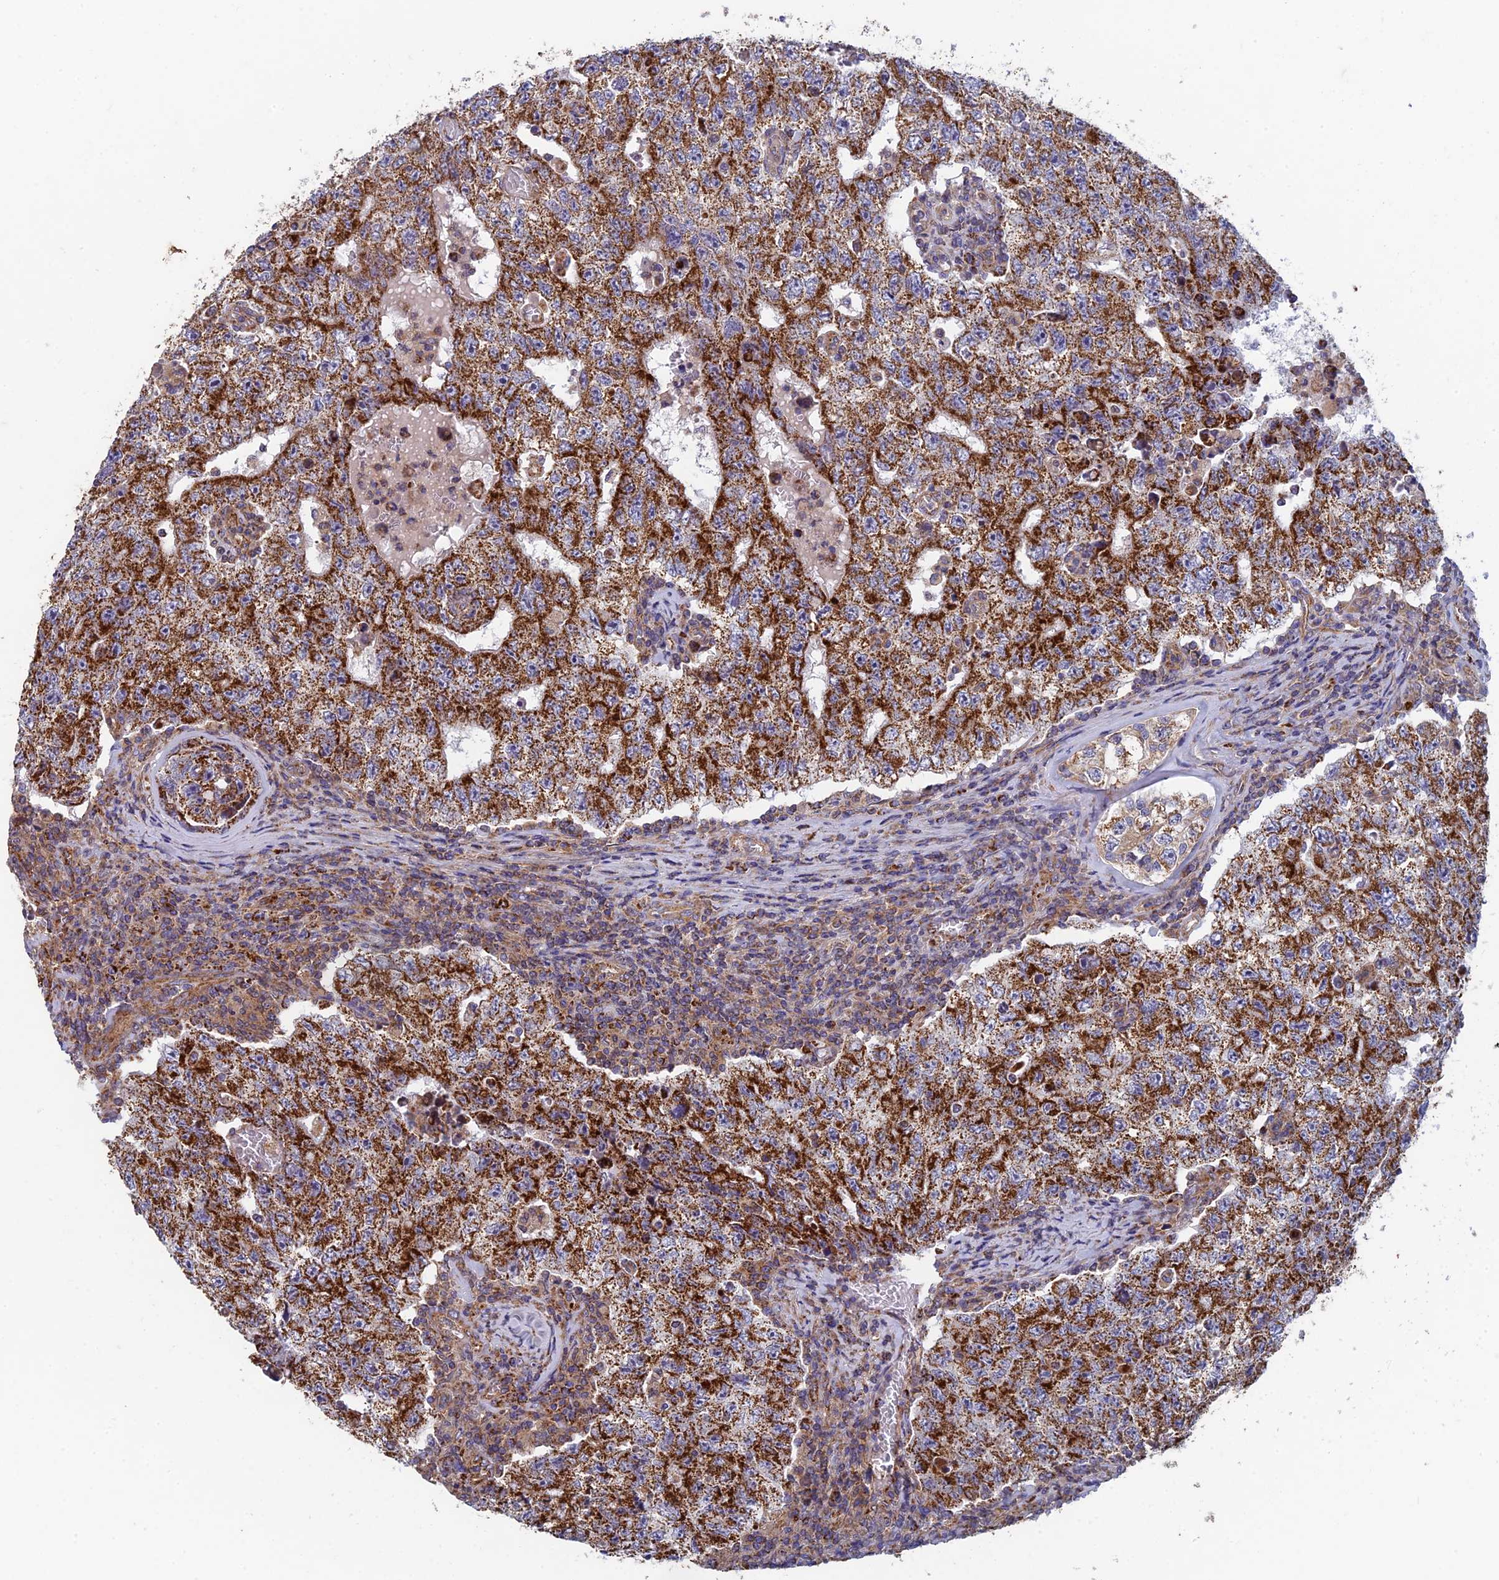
{"staining": {"intensity": "strong", "quantity": ">75%", "location": "cytoplasmic/membranous"}, "tissue": "testis cancer", "cell_type": "Tumor cells", "image_type": "cancer", "snomed": [{"axis": "morphology", "description": "Carcinoma, Embryonal, NOS"}, {"axis": "topography", "description": "Testis"}], "caption": "Strong cytoplasmic/membranous protein positivity is present in about >75% of tumor cells in testis embryonal carcinoma.", "gene": "MRPS9", "patient": {"sex": "male", "age": 17}}